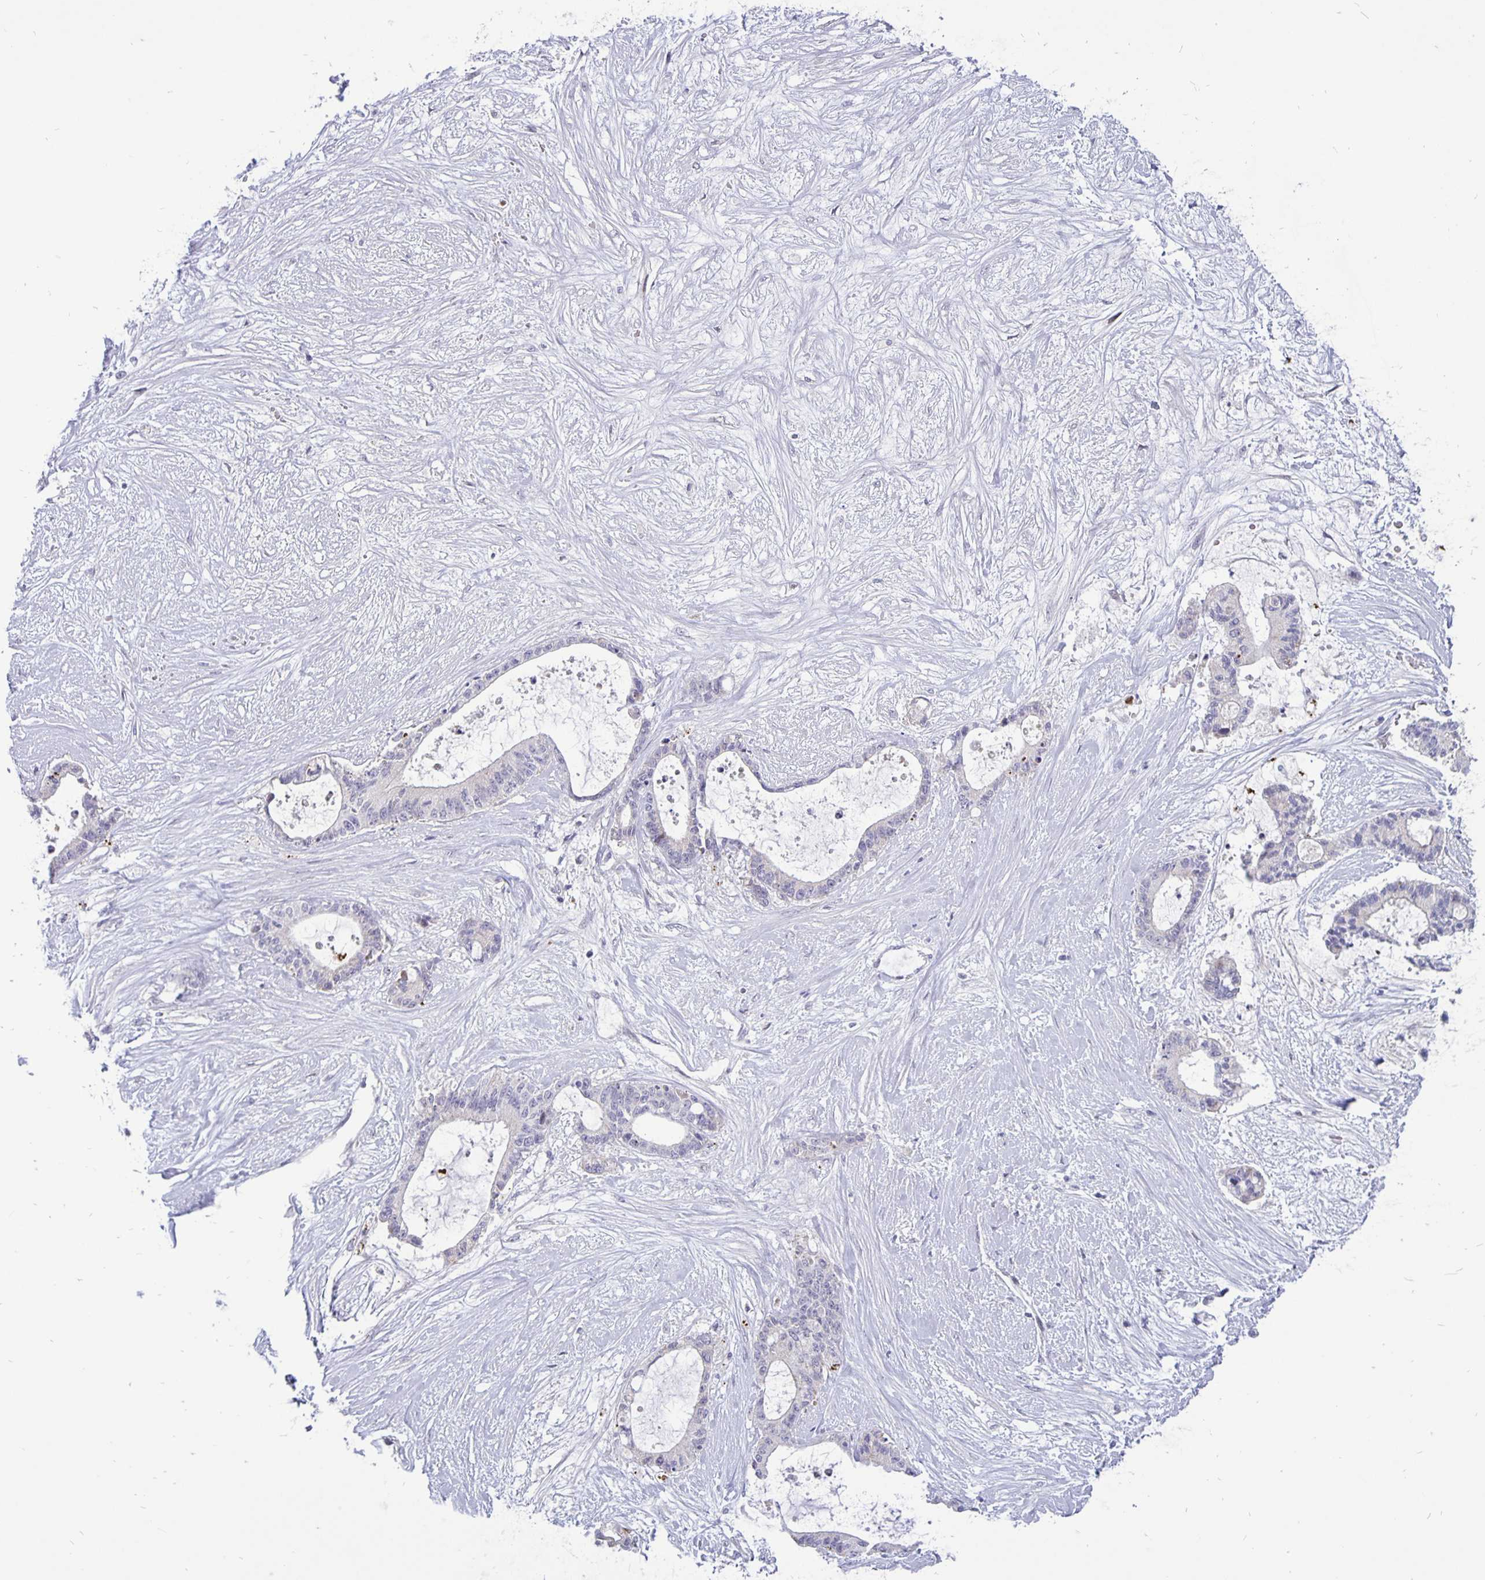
{"staining": {"intensity": "negative", "quantity": "none", "location": "none"}, "tissue": "liver cancer", "cell_type": "Tumor cells", "image_type": "cancer", "snomed": [{"axis": "morphology", "description": "Normal tissue, NOS"}, {"axis": "morphology", "description": "Cholangiocarcinoma"}, {"axis": "topography", "description": "Liver"}, {"axis": "topography", "description": "Peripheral nerve tissue"}], "caption": "Cholangiocarcinoma (liver) was stained to show a protein in brown. There is no significant expression in tumor cells.", "gene": "ERBB2", "patient": {"sex": "female", "age": 73}}